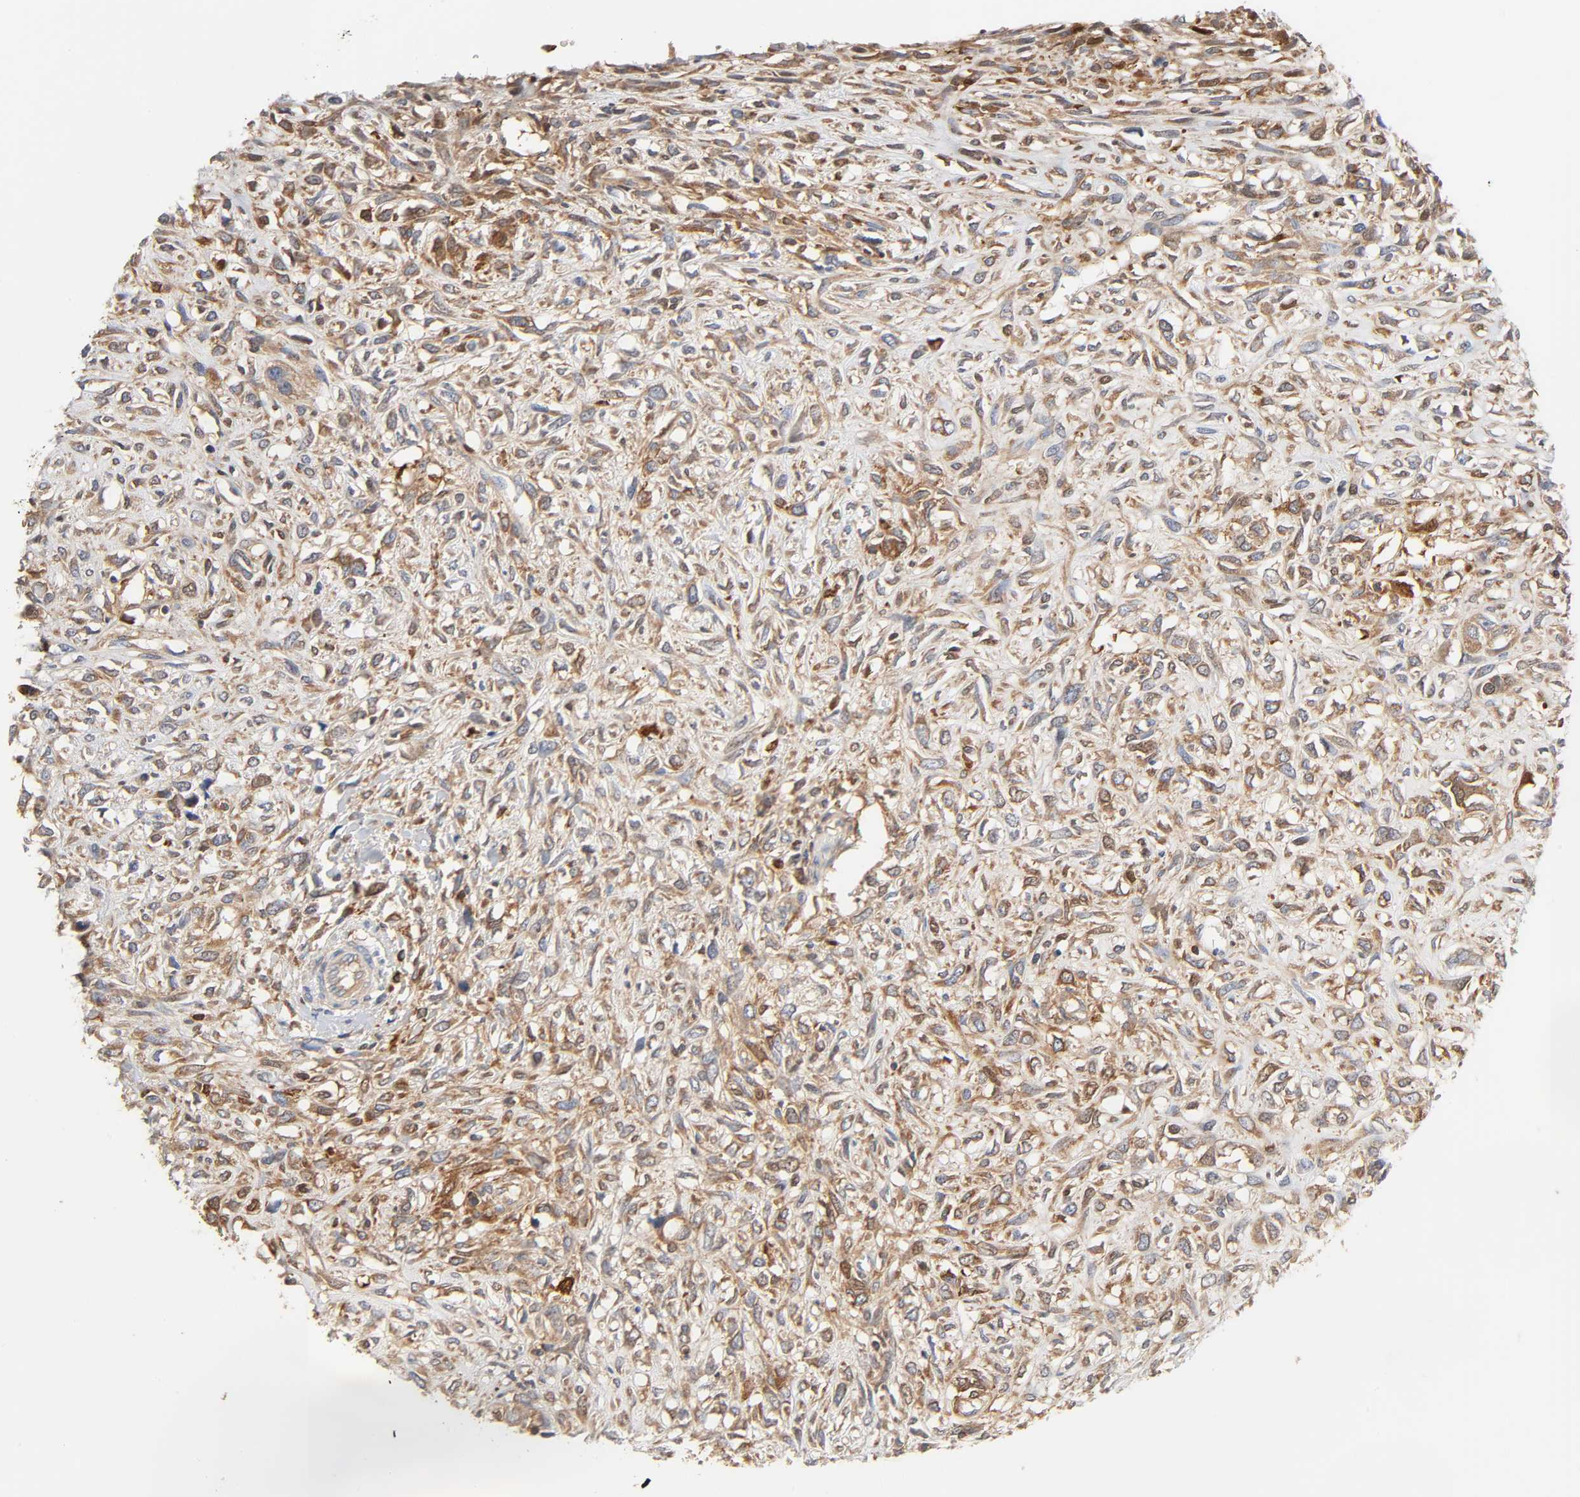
{"staining": {"intensity": "moderate", "quantity": ">75%", "location": "cytoplasmic/membranous"}, "tissue": "head and neck cancer", "cell_type": "Tumor cells", "image_type": "cancer", "snomed": [{"axis": "morphology", "description": "Necrosis, NOS"}, {"axis": "morphology", "description": "Neoplasm, malignant, NOS"}, {"axis": "topography", "description": "Salivary gland"}, {"axis": "topography", "description": "Head-Neck"}], "caption": "A micrograph showing moderate cytoplasmic/membranous staining in approximately >75% of tumor cells in neoplasm (malignant) (head and neck), as visualized by brown immunohistochemical staining.", "gene": "BIN1", "patient": {"sex": "male", "age": 43}}